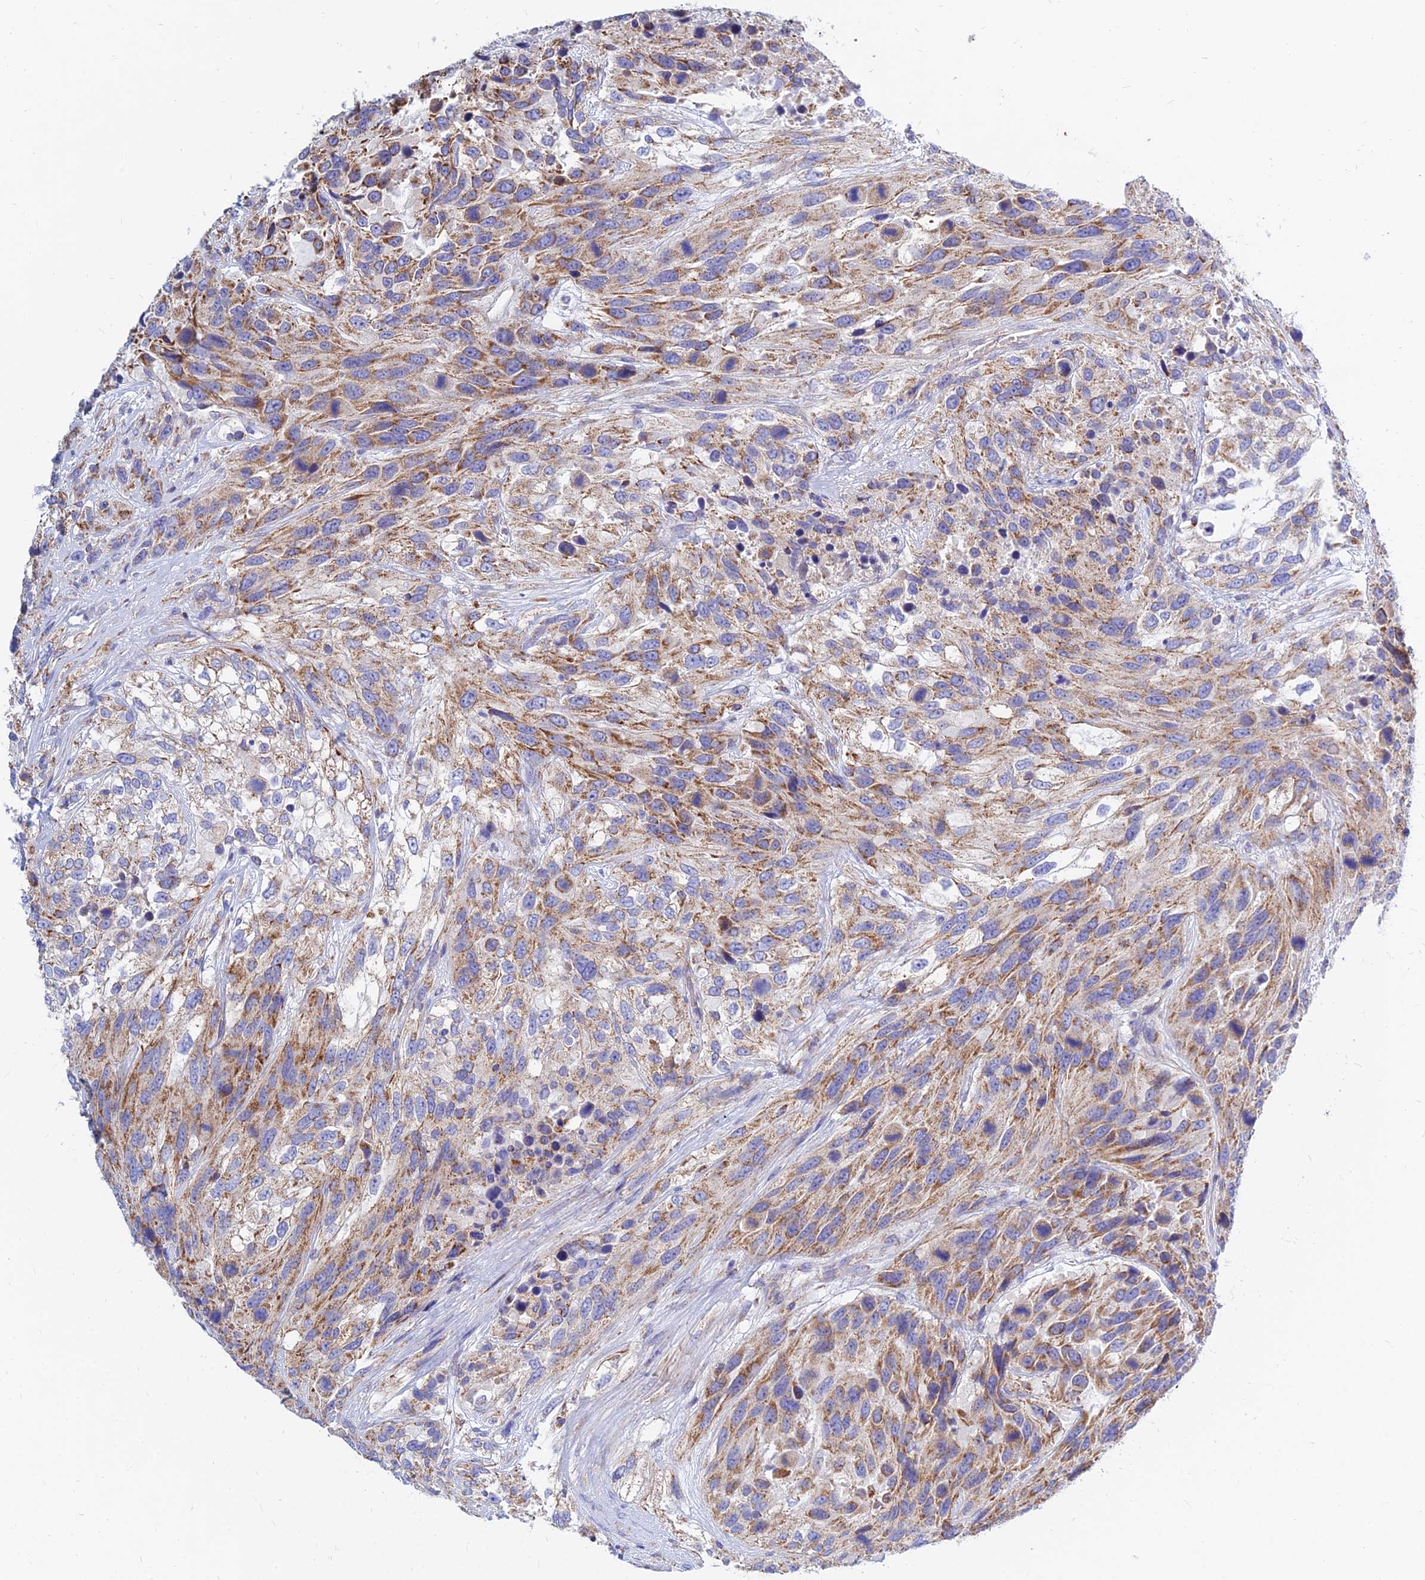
{"staining": {"intensity": "moderate", "quantity": ">75%", "location": "cytoplasmic/membranous"}, "tissue": "urothelial cancer", "cell_type": "Tumor cells", "image_type": "cancer", "snomed": [{"axis": "morphology", "description": "Urothelial carcinoma, High grade"}, {"axis": "topography", "description": "Urinary bladder"}], "caption": "This is a micrograph of immunohistochemistry staining of urothelial carcinoma (high-grade), which shows moderate positivity in the cytoplasmic/membranous of tumor cells.", "gene": "MGST1", "patient": {"sex": "female", "age": 70}}